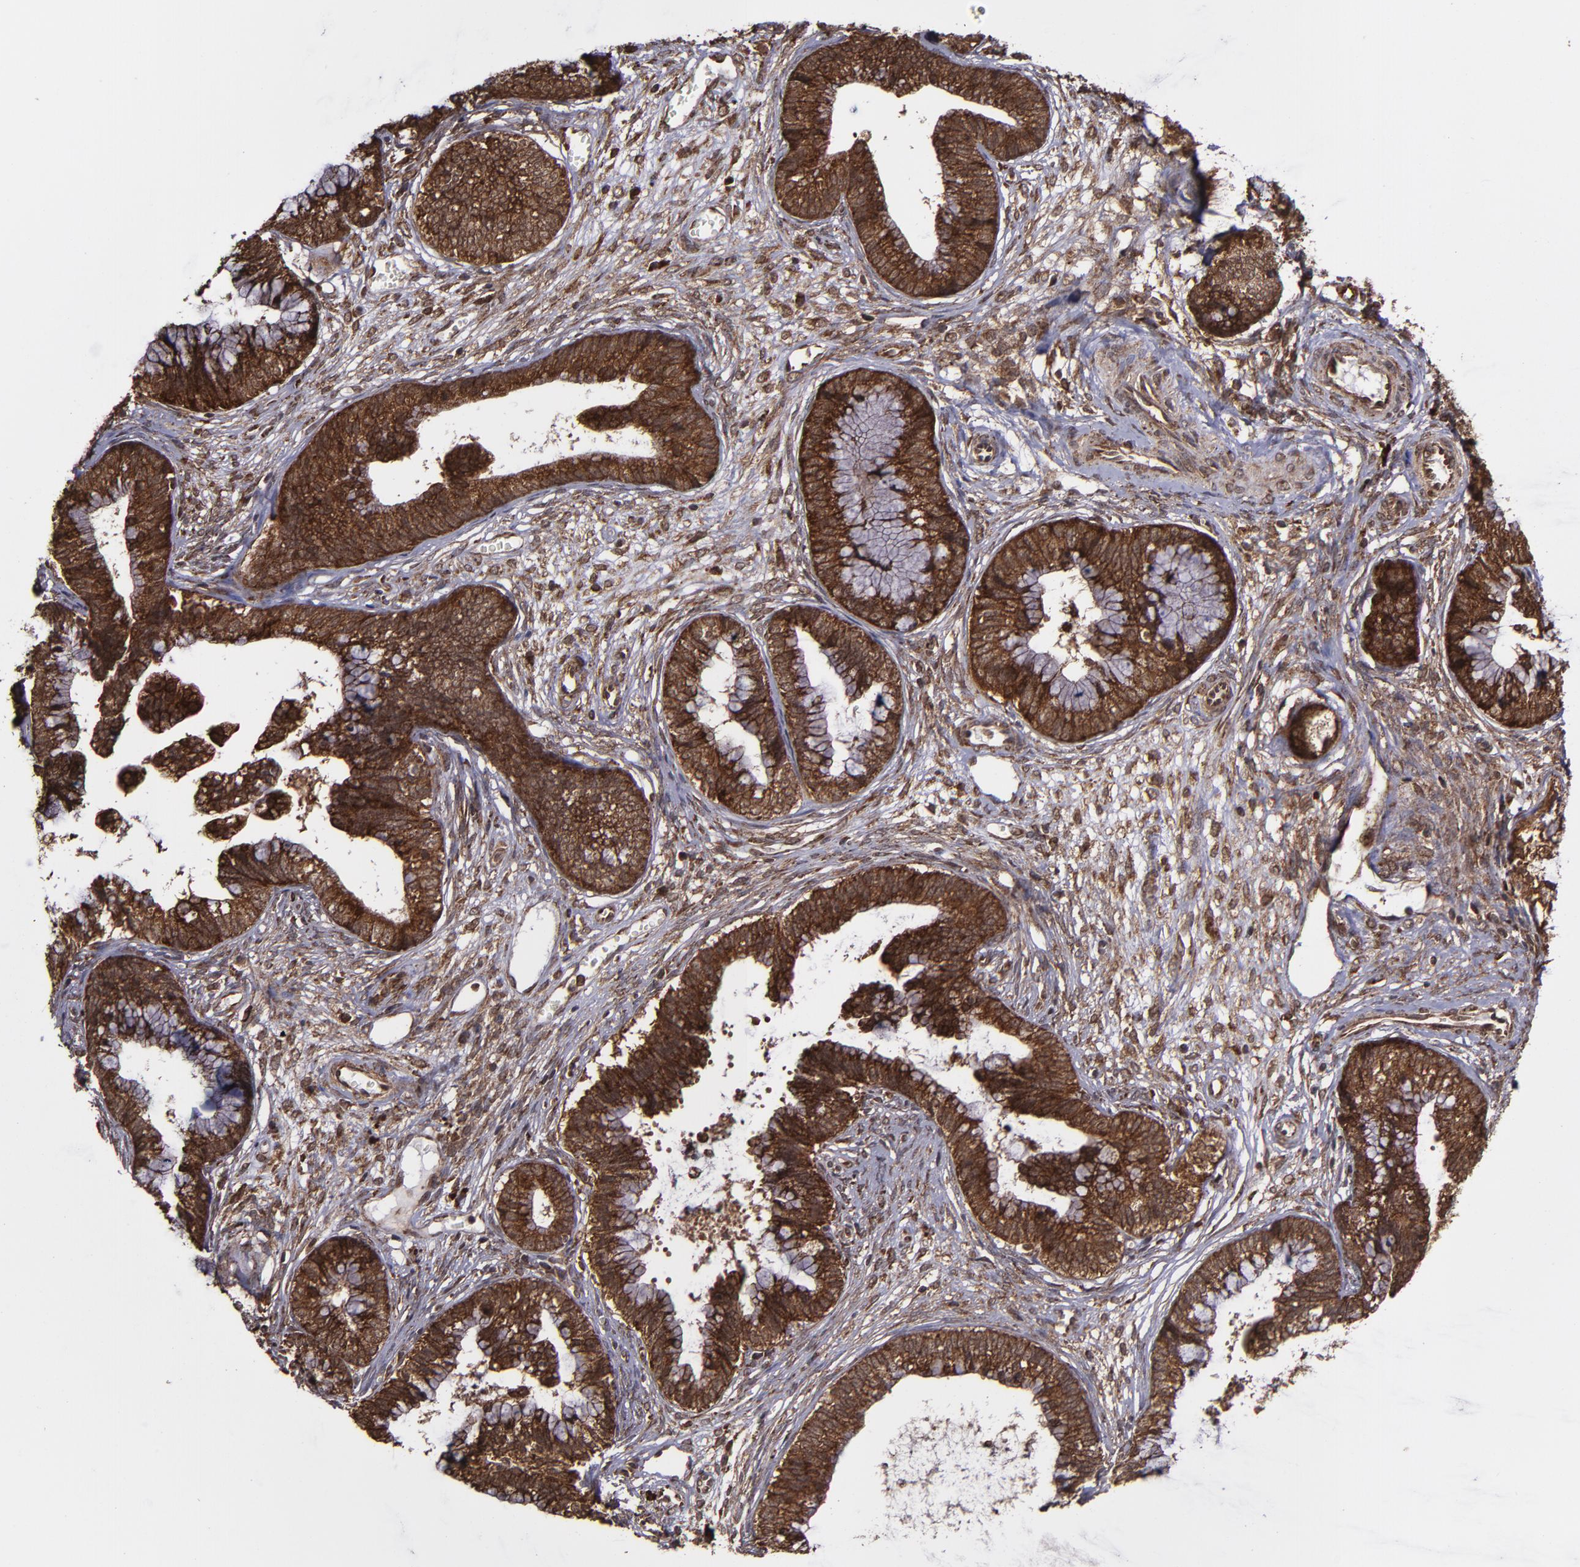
{"staining": {"intensity": "strong", "quantity": ">75%", "location": "cytoplasmic/membranous,nuclear"}, "tissue": "cervical cancer", "cell_type": "Tumor cells", "image_type": "cancer", "snomed": [{"axis": "morphology", "description": "Adenocarcinoma, NOS"}, {"axis": "topography", "description": "Cervix"}], "caption": "Immunohistochemical staining of human cervical cancer displays high levels of strong cytoplasmic/membranous and nuclear staining in about >75% of tumor cells. The staining was performed using DAB (3,3'-diaminobenzidine) to visualize the protein expression in brown, while the nuclei were stained in blue with hematoxylin (Magnification: 20x).", "gene": "EIF4ENIF1", "patient": {"sex": "female", "age": 44}}